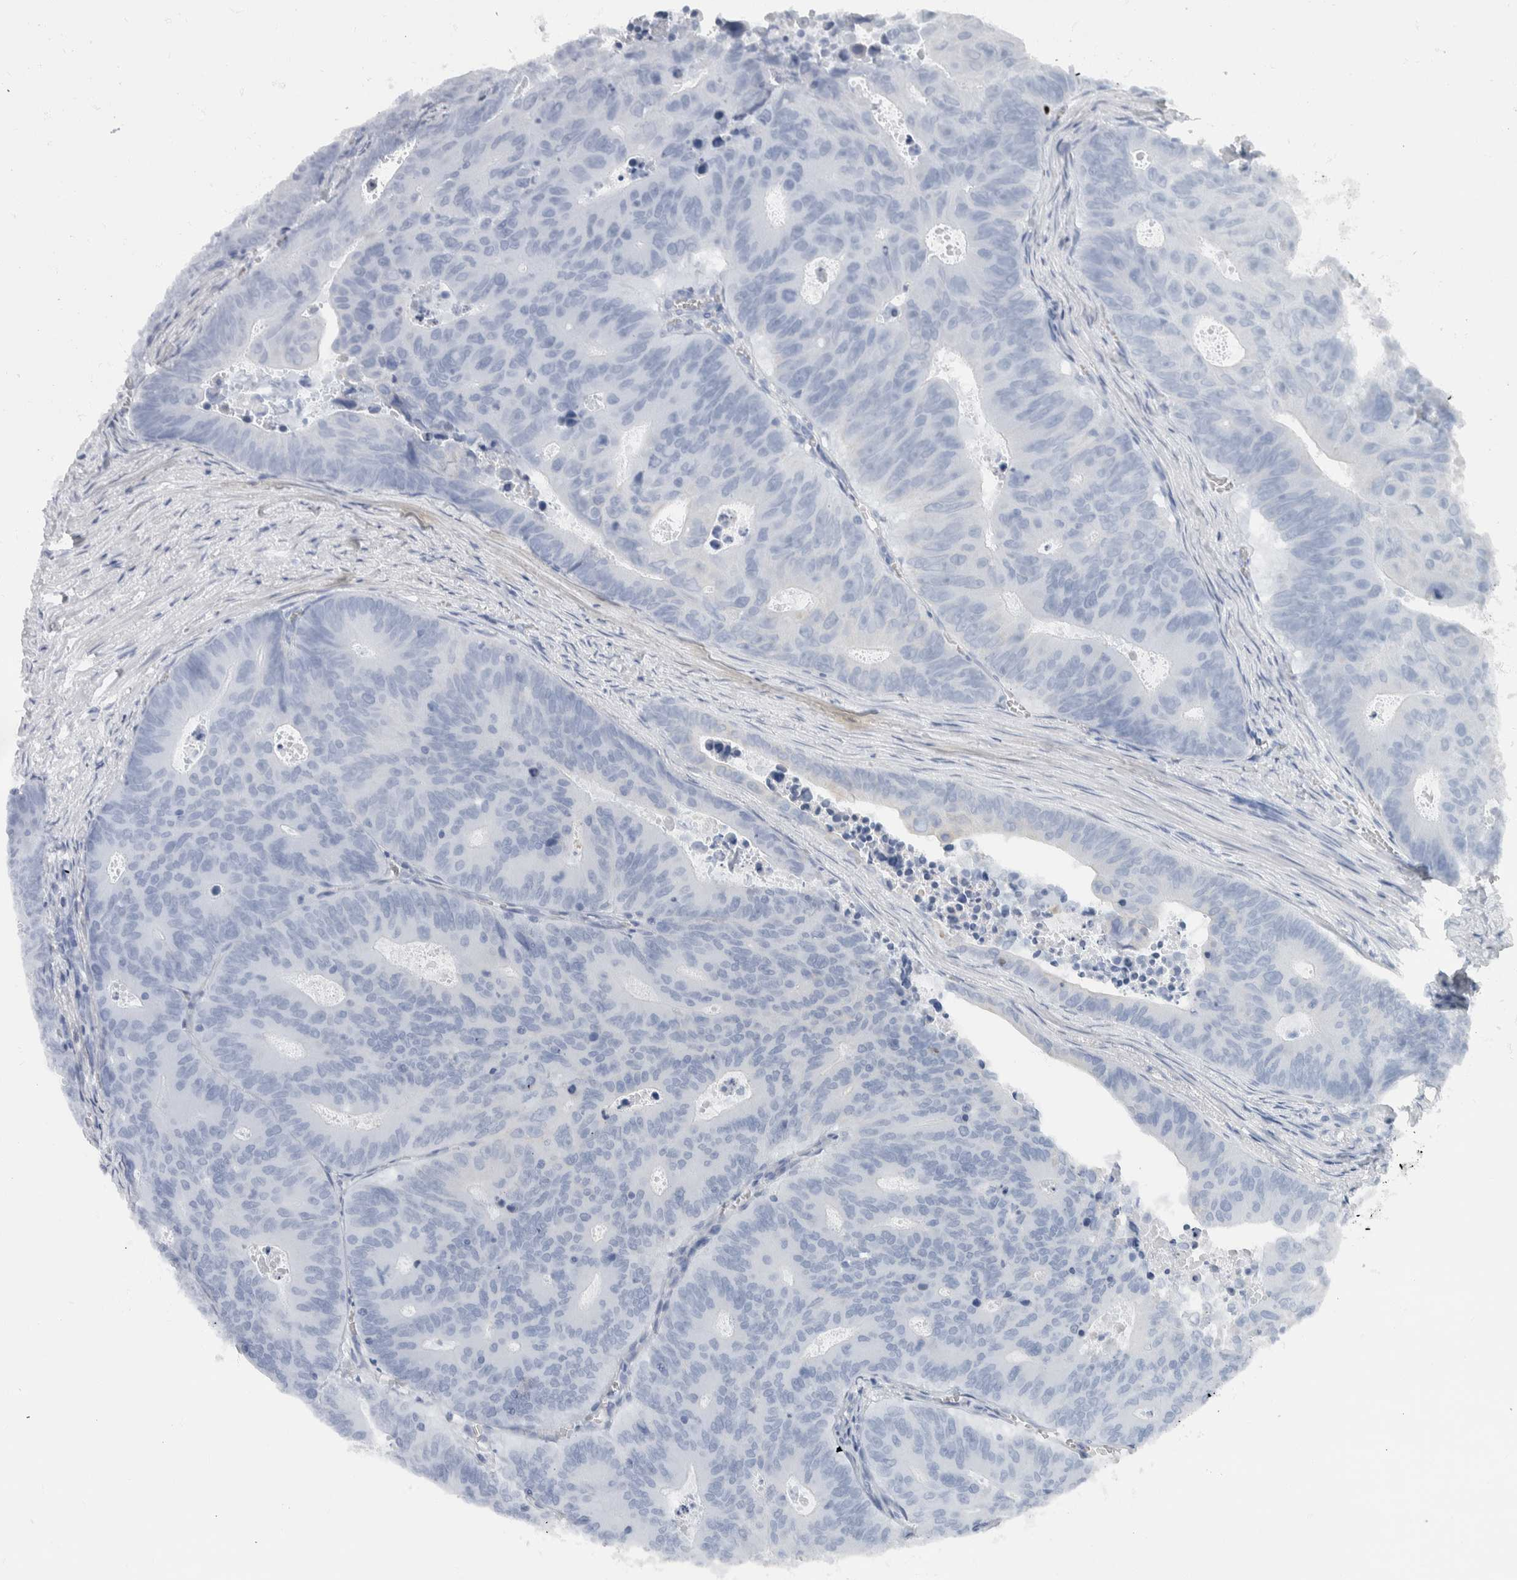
{"staining": {"intensity": "negative", "quantity": "none", "location": "none"}, "tissue": "colorectal cancer", "cell_type": "Tumor cells", "image_type": "cancer", "snomed": [{"axis": "morphology", "description": "Adenocarcinoma, NOS"}, {"axis": "topography", "description": "Colon"}], "caption": "Immunohistochemical staining of colorectal adenocarcinoma exhibits no significant expression in tumor cells. (Immunohistochemistry, brightfield microscopy, high magnification).", "gene": "NEFM", "patient": {"sex": "male", "age": 87}}